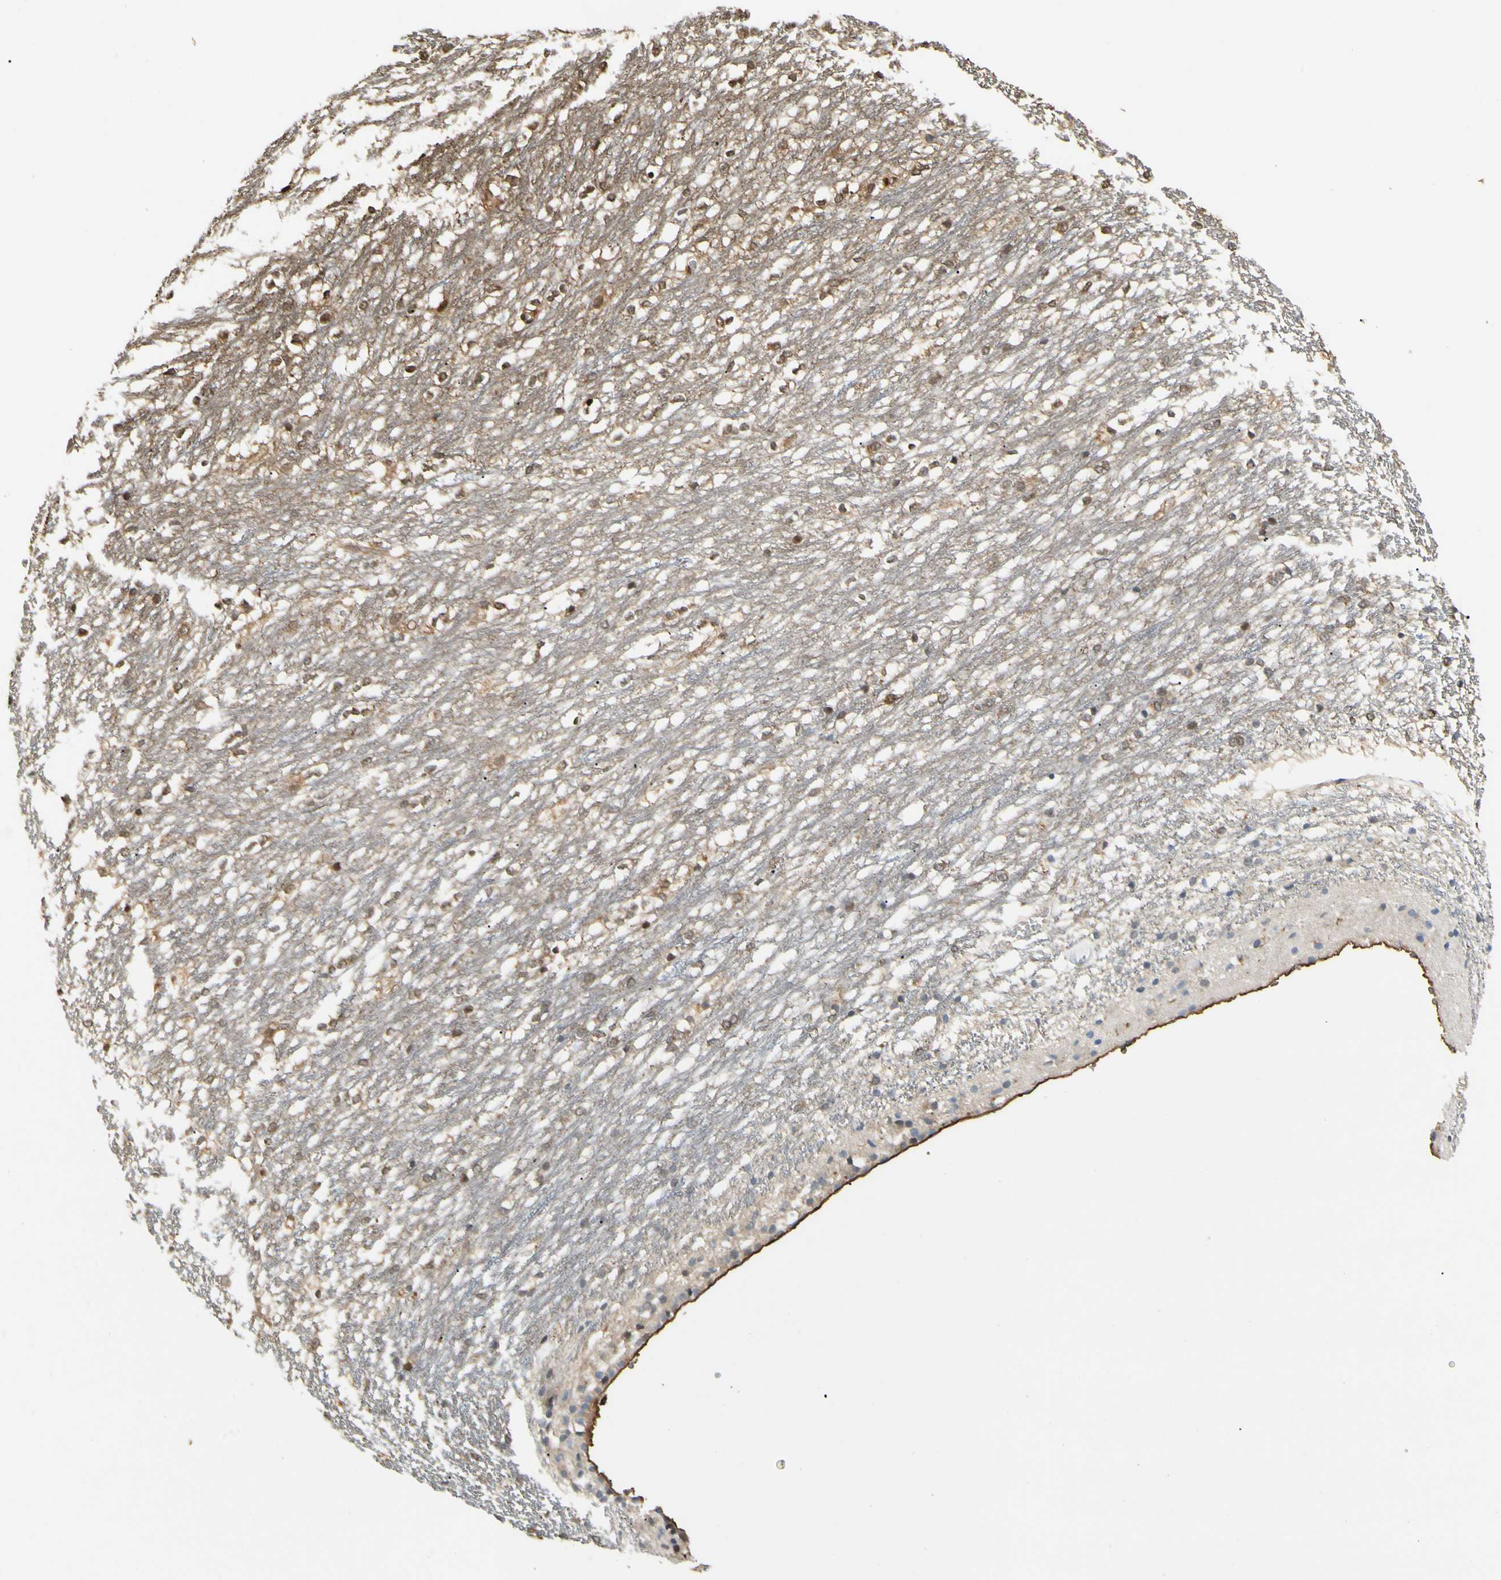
{"staining": {"intensity": "strong", "quantity": "25%-75%", "location": "cytoplasmic/membranous"}, "tissue": "caudate", "cell_type": "Glial cells", "image_type": "normal", "snomed": [{"axis": "morphology", "description": "Normal tissue, NOS"}, {"axis": "topography", "description": "Lateral ventricle wall"}], "caption": "Immunohistochemical staining of normal human caudate shows strong cytoplasmic/membranous protein expression in about 25%-75% of glial cells.", "gene": "YWHAB", "patient": {"sex": "female", "age": 19}}